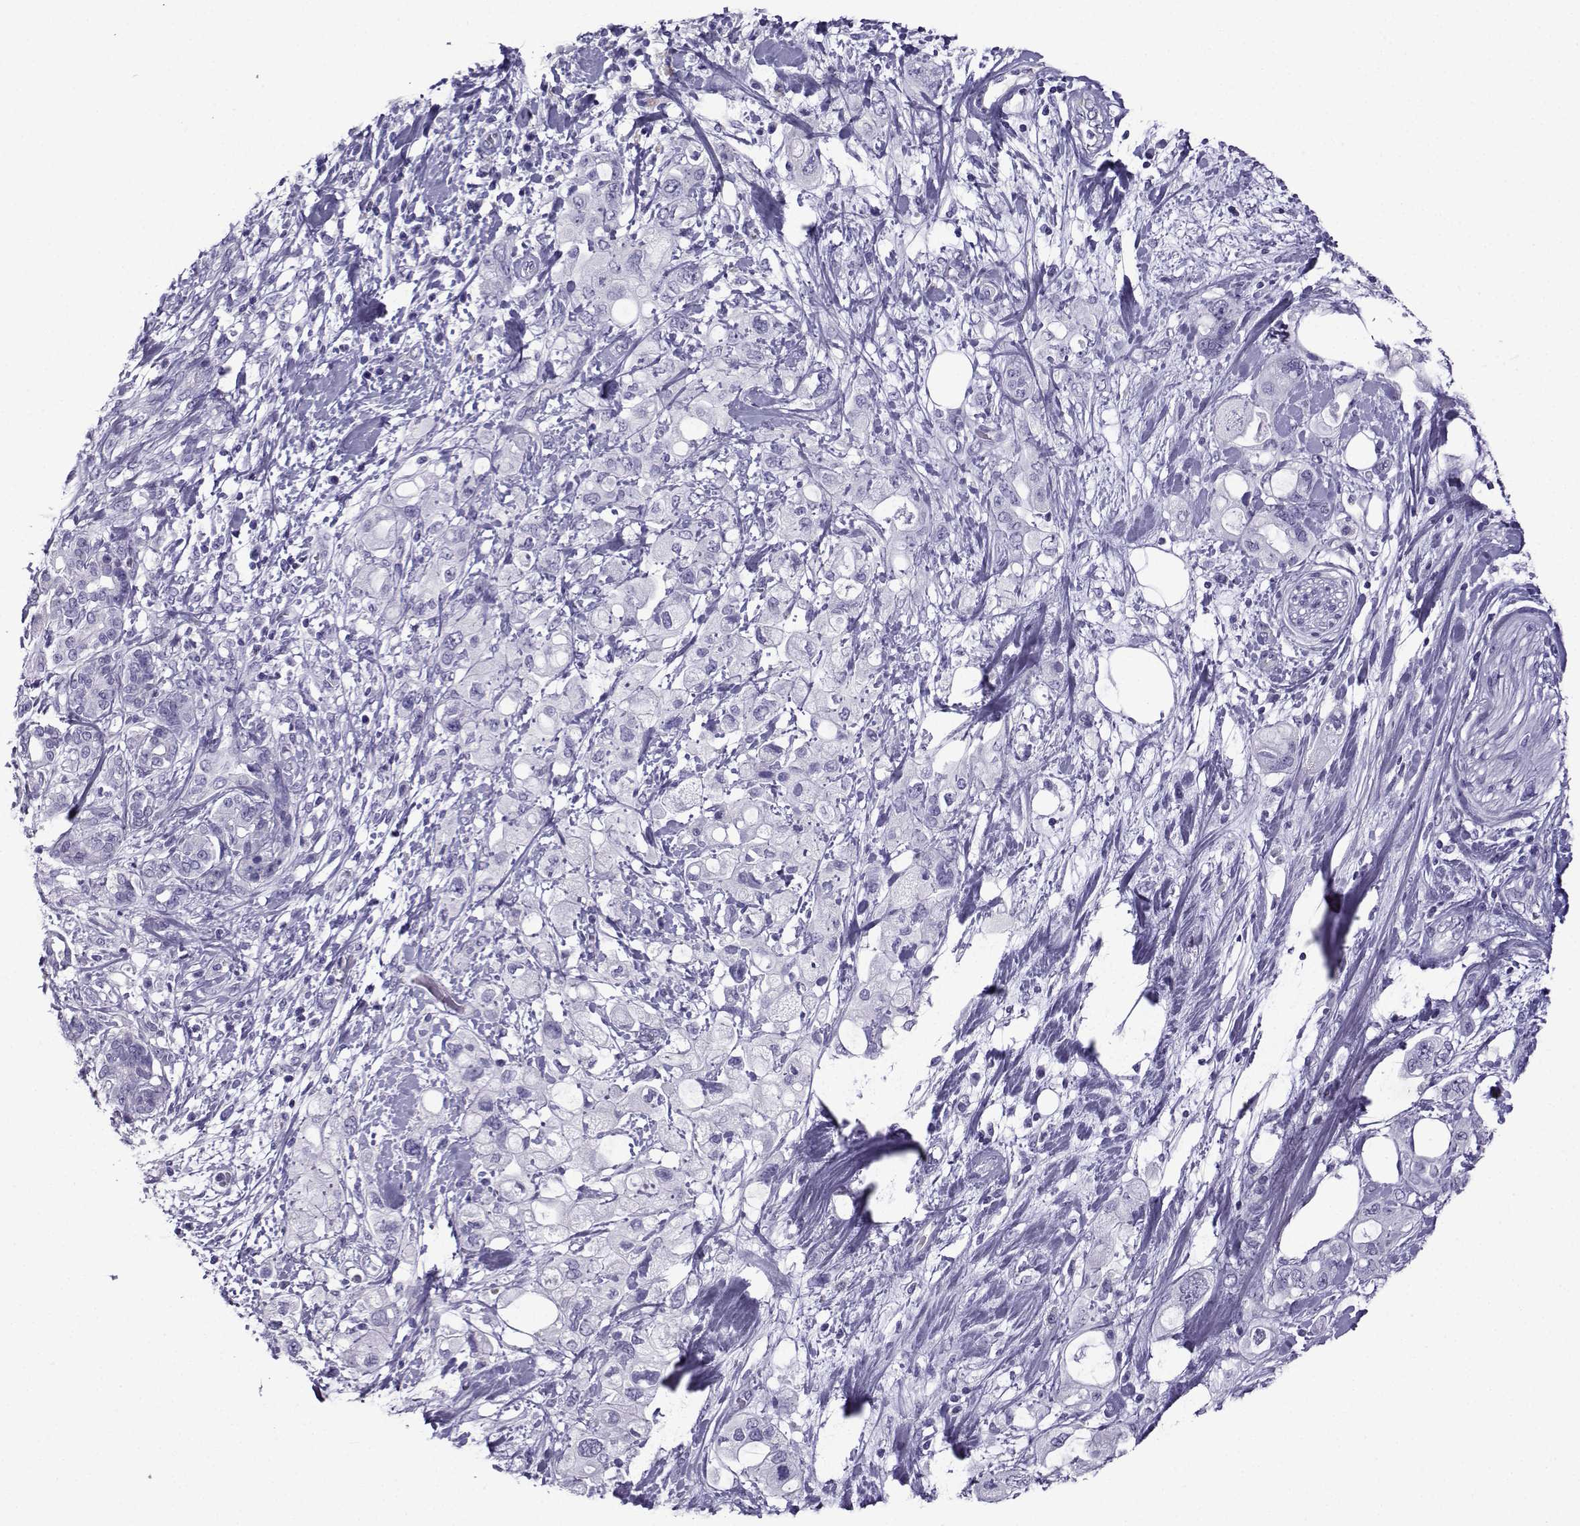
{"staining": {"intensity": "negative", "quantity": "none", "location": "none"}, "tissue": "pancreatic cancer", "cell_type": "Tumor cells", "image_type": "cancer", "snomed": [{"axis": "morphology", "description": "Adenocarcinoma, NOS"}, {"axis": "topography", "description": "Pancreas"}], "caption": "IHC photomicrograph of human pancreatic cancer (adenocarcinoma) stained for a protein (brown), which demonstrates no staining in tumor cells.", "gene": "CD109", "patient": {"sex": "female", "age": 56}}